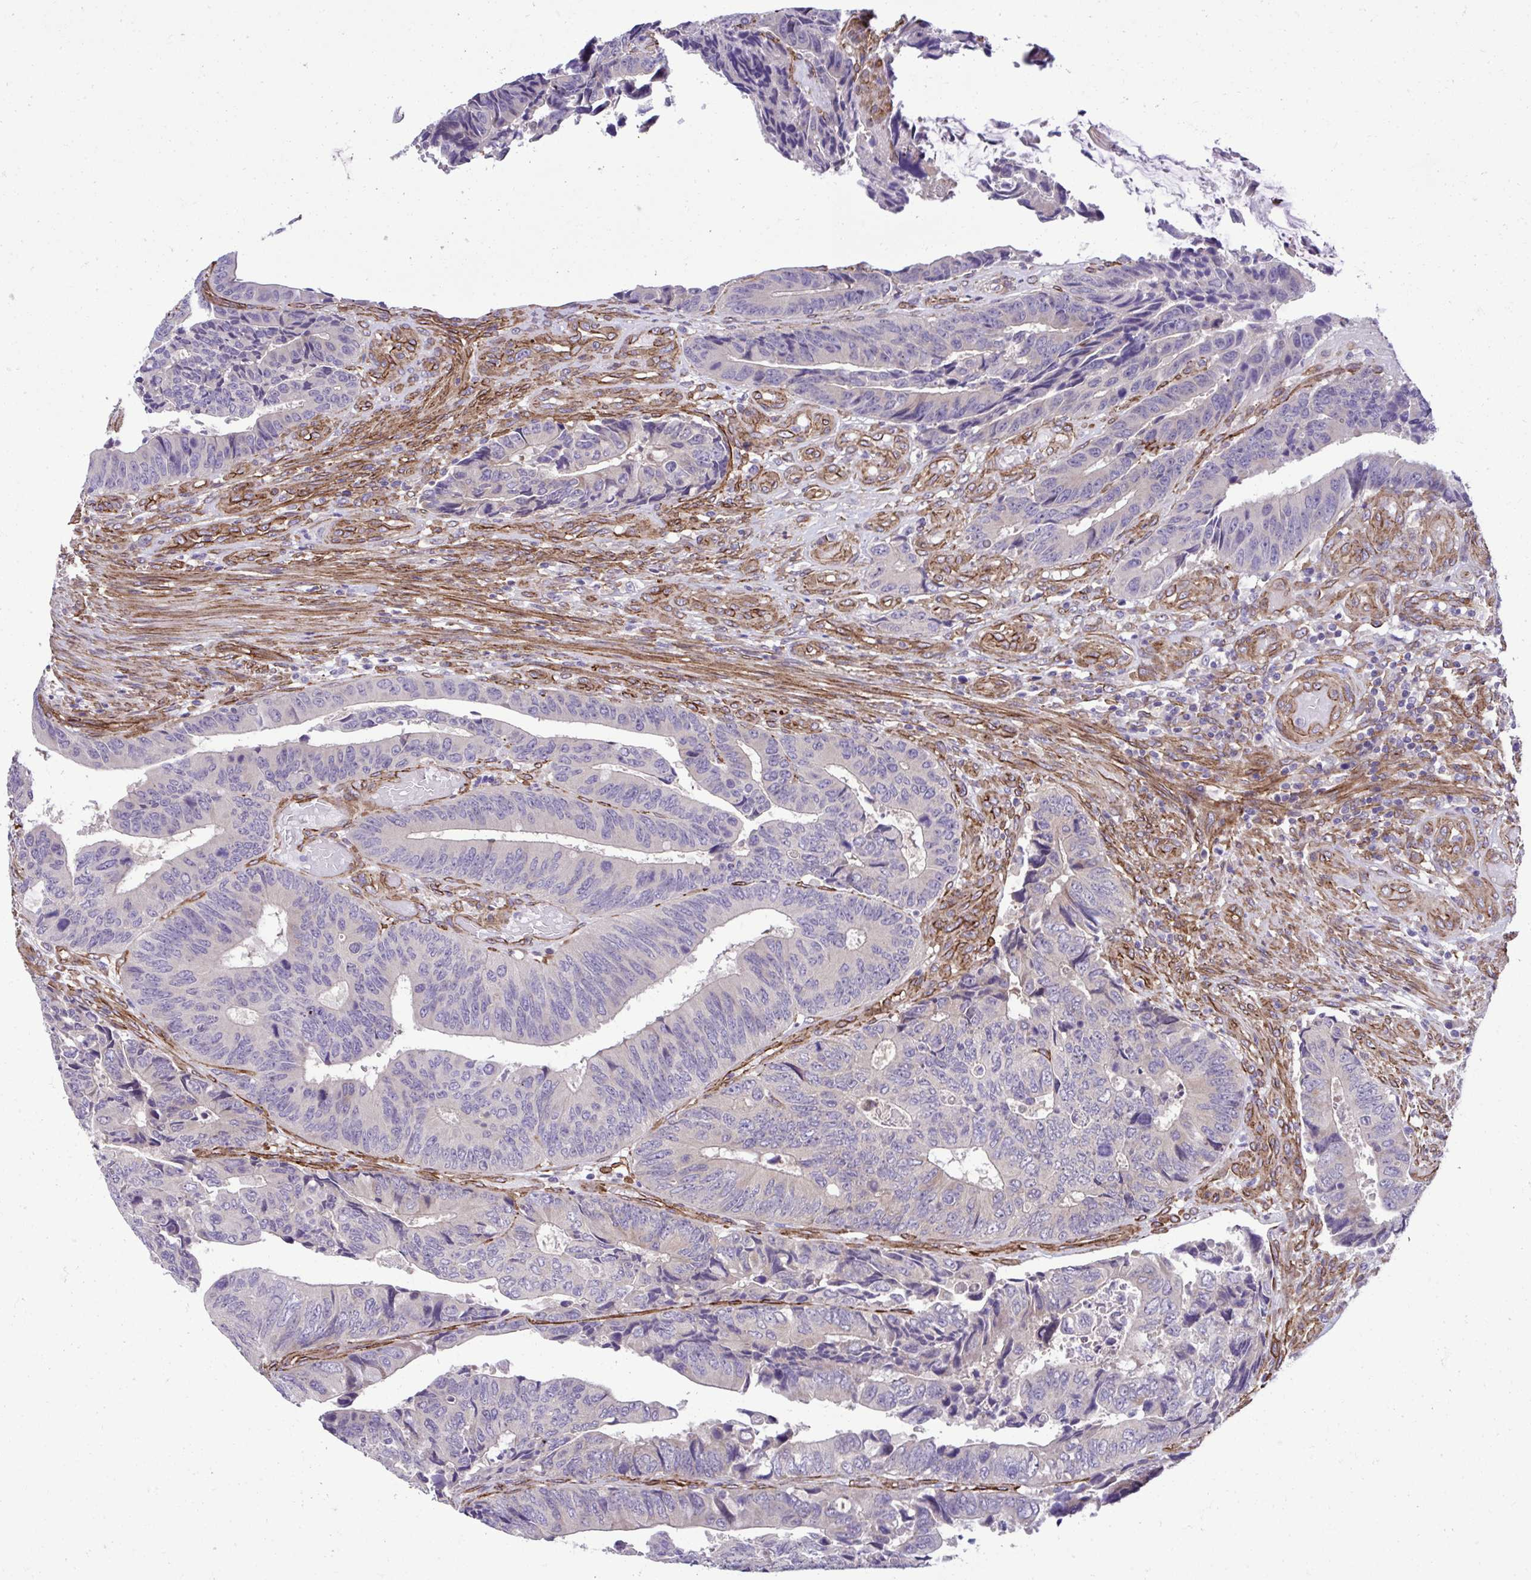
{"staining": {"intensity": "negative", "quantity": "none", "location": "none"}, "tissue": "colorectal cancer", "cell_type": "Tumor cells", "image_type": "cancer", "snomed": [{"axis": "morphology", "description": "Adenocarcinoma, NOS"}, {"axis": "topography", "description": "Colon"}], "caption": "Immunohistochemical staining of adenocarcinoma (colorectal) demonstrates no significant positivity in tumor cells.", "gene": "TRIM52", "patient": {"sex": "male", "age": 87}}